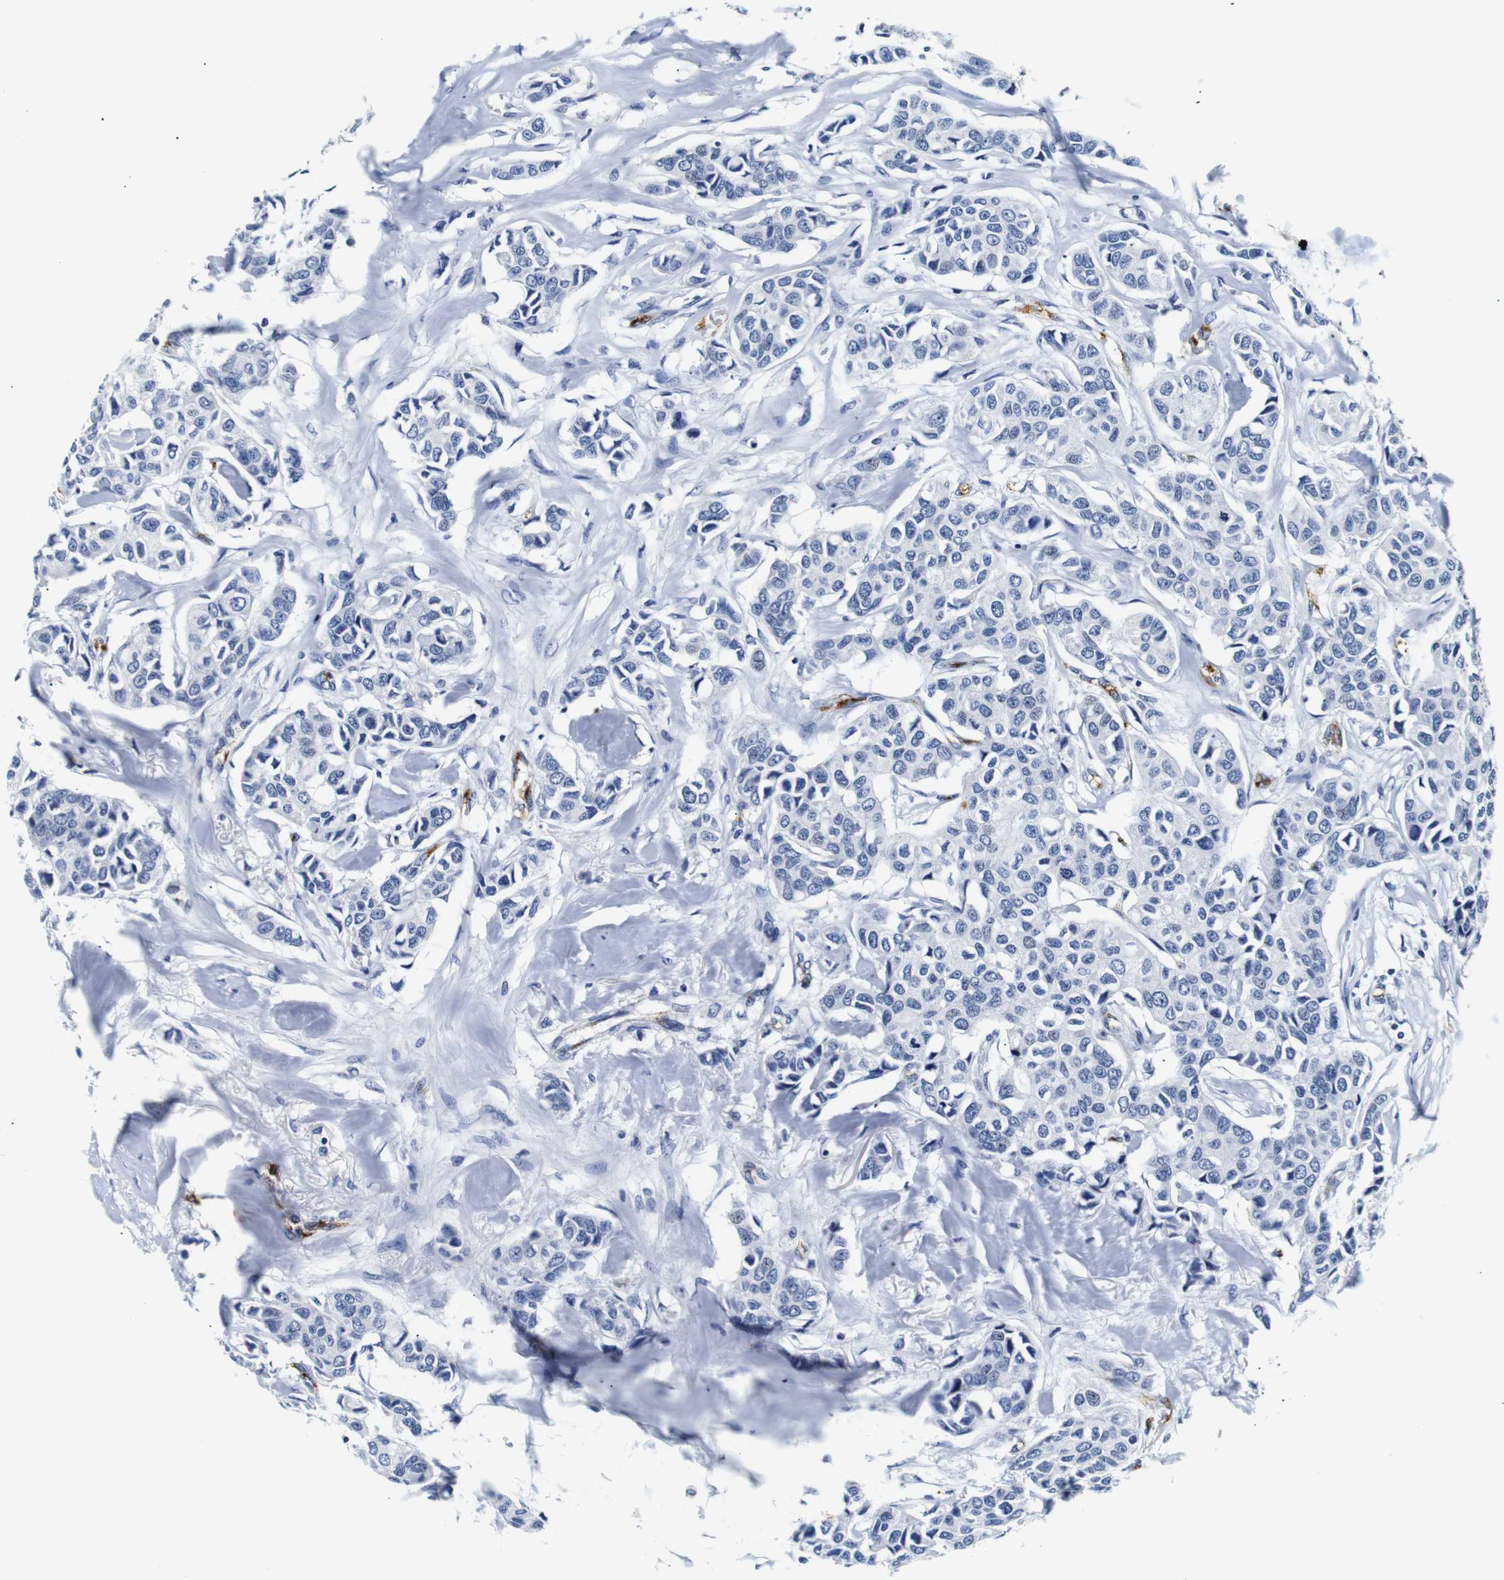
{"staining": {"intensity": "negative", "quantity": "none", "location": "none"}, "tissue": "breast cancer", "cell_type": "Tumor cells", "image_type": "cancer", "snomed": [{"axis": "morphology", "description": "Duct carcinoma"}, {"axis": "topography", "description": "Breast"}], "caption": "Immunohistochemical staining of human breast cancer shows no significant expression in tumor cells.", "gene": "MUC4", "patient": {"sex": "female", "age": 80}}